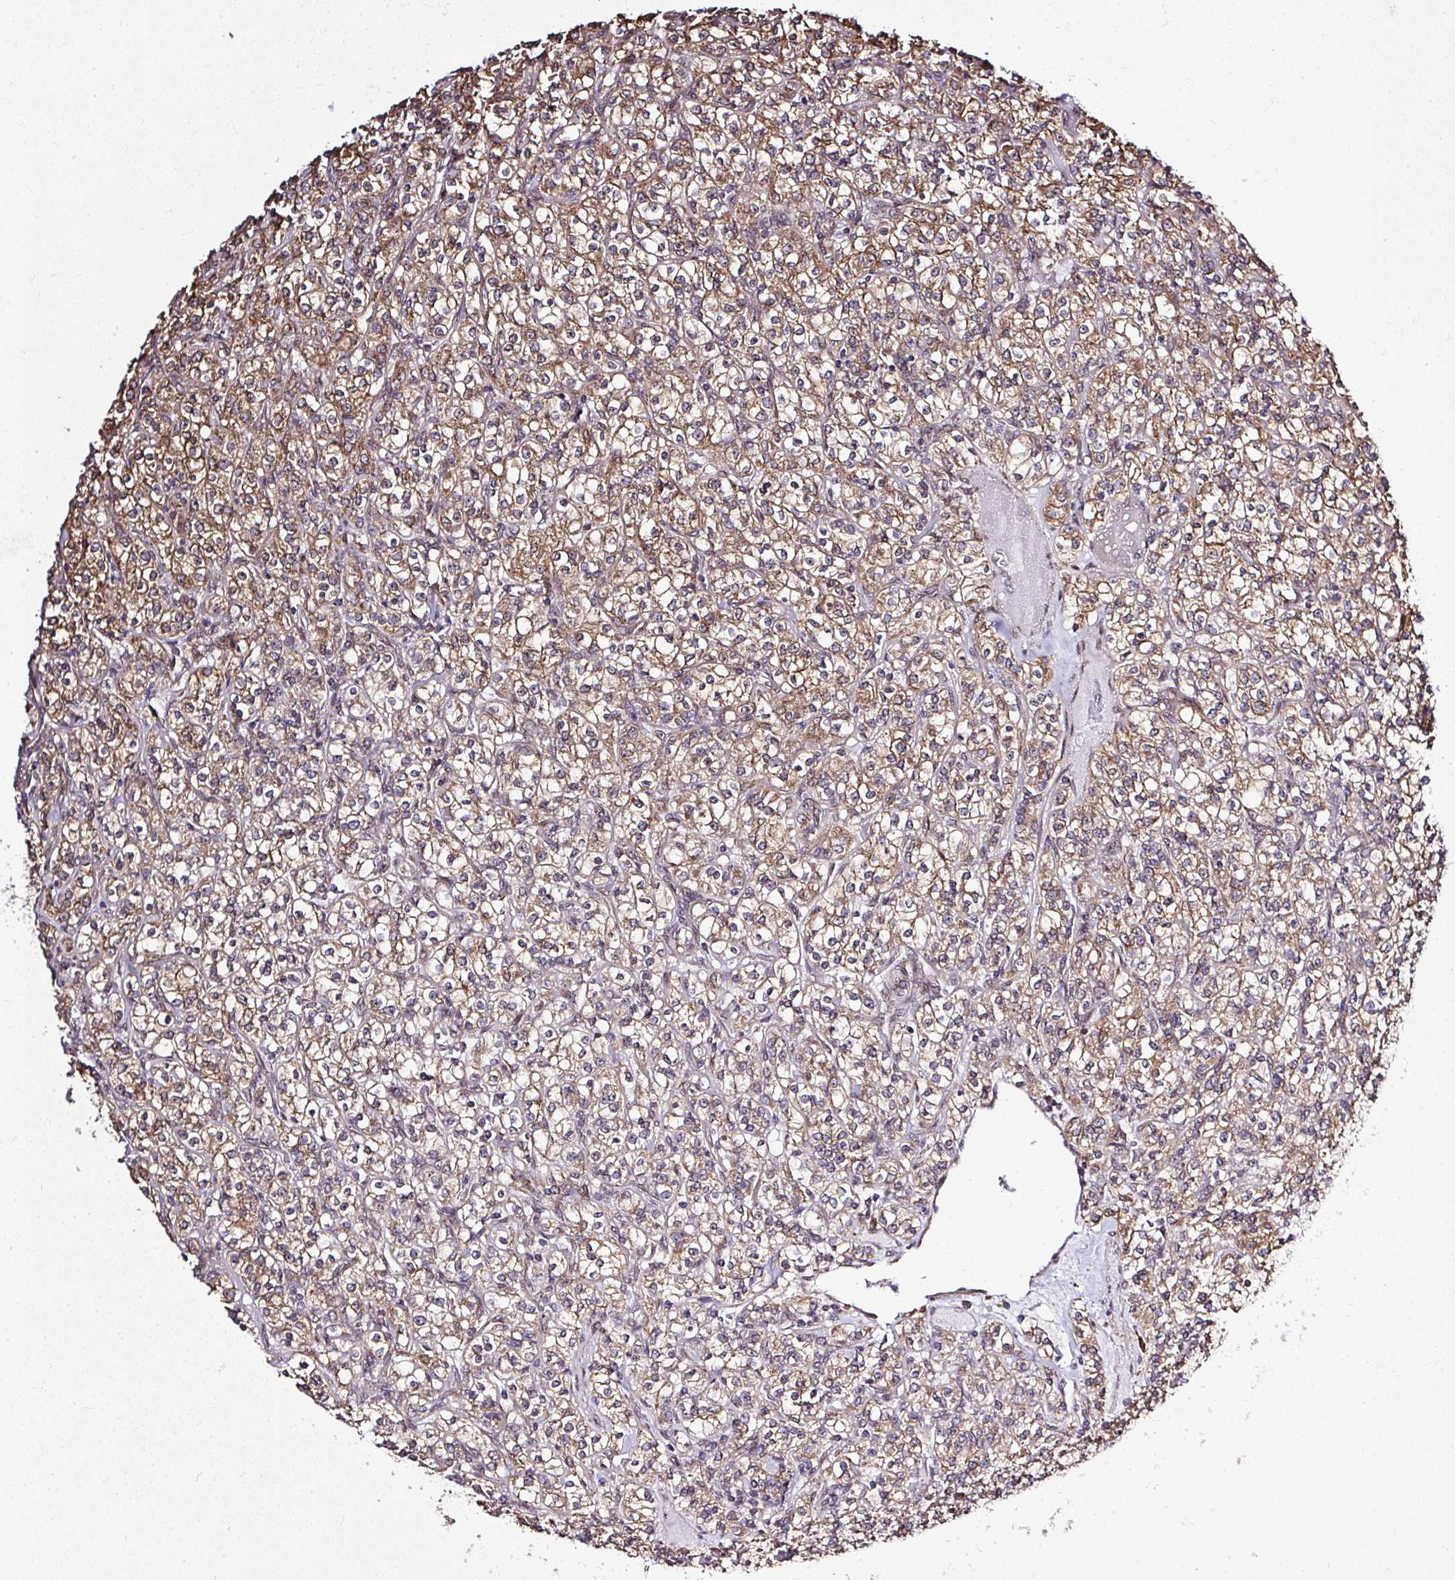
{"staining": {"intensity": "weak", "quantity": ">75%", "location": "cytoplasmic/membranous"}, "tissue": "renal cancer", "cell_type": "Tumor cells", "image_type": "cancer", "snomed": [{"axis": "morphology", "description": "Adenocarcinoma, NOS"}, {"axis": "topography", "description": "Kidney"}], "caption": "Immunohistochemistry (IHC) micrograph of neoplastic tissue: human renal cancer stained using immunohistochemistry (IHC) shows low levels of weak protein expression localized specifically in the cytoplasmic/membranous of tumor cells, appearing as a cytoplasmic/membranous brown color.", "gene": "FAM153A", "patient": {"sex": "male", "age": 77}}